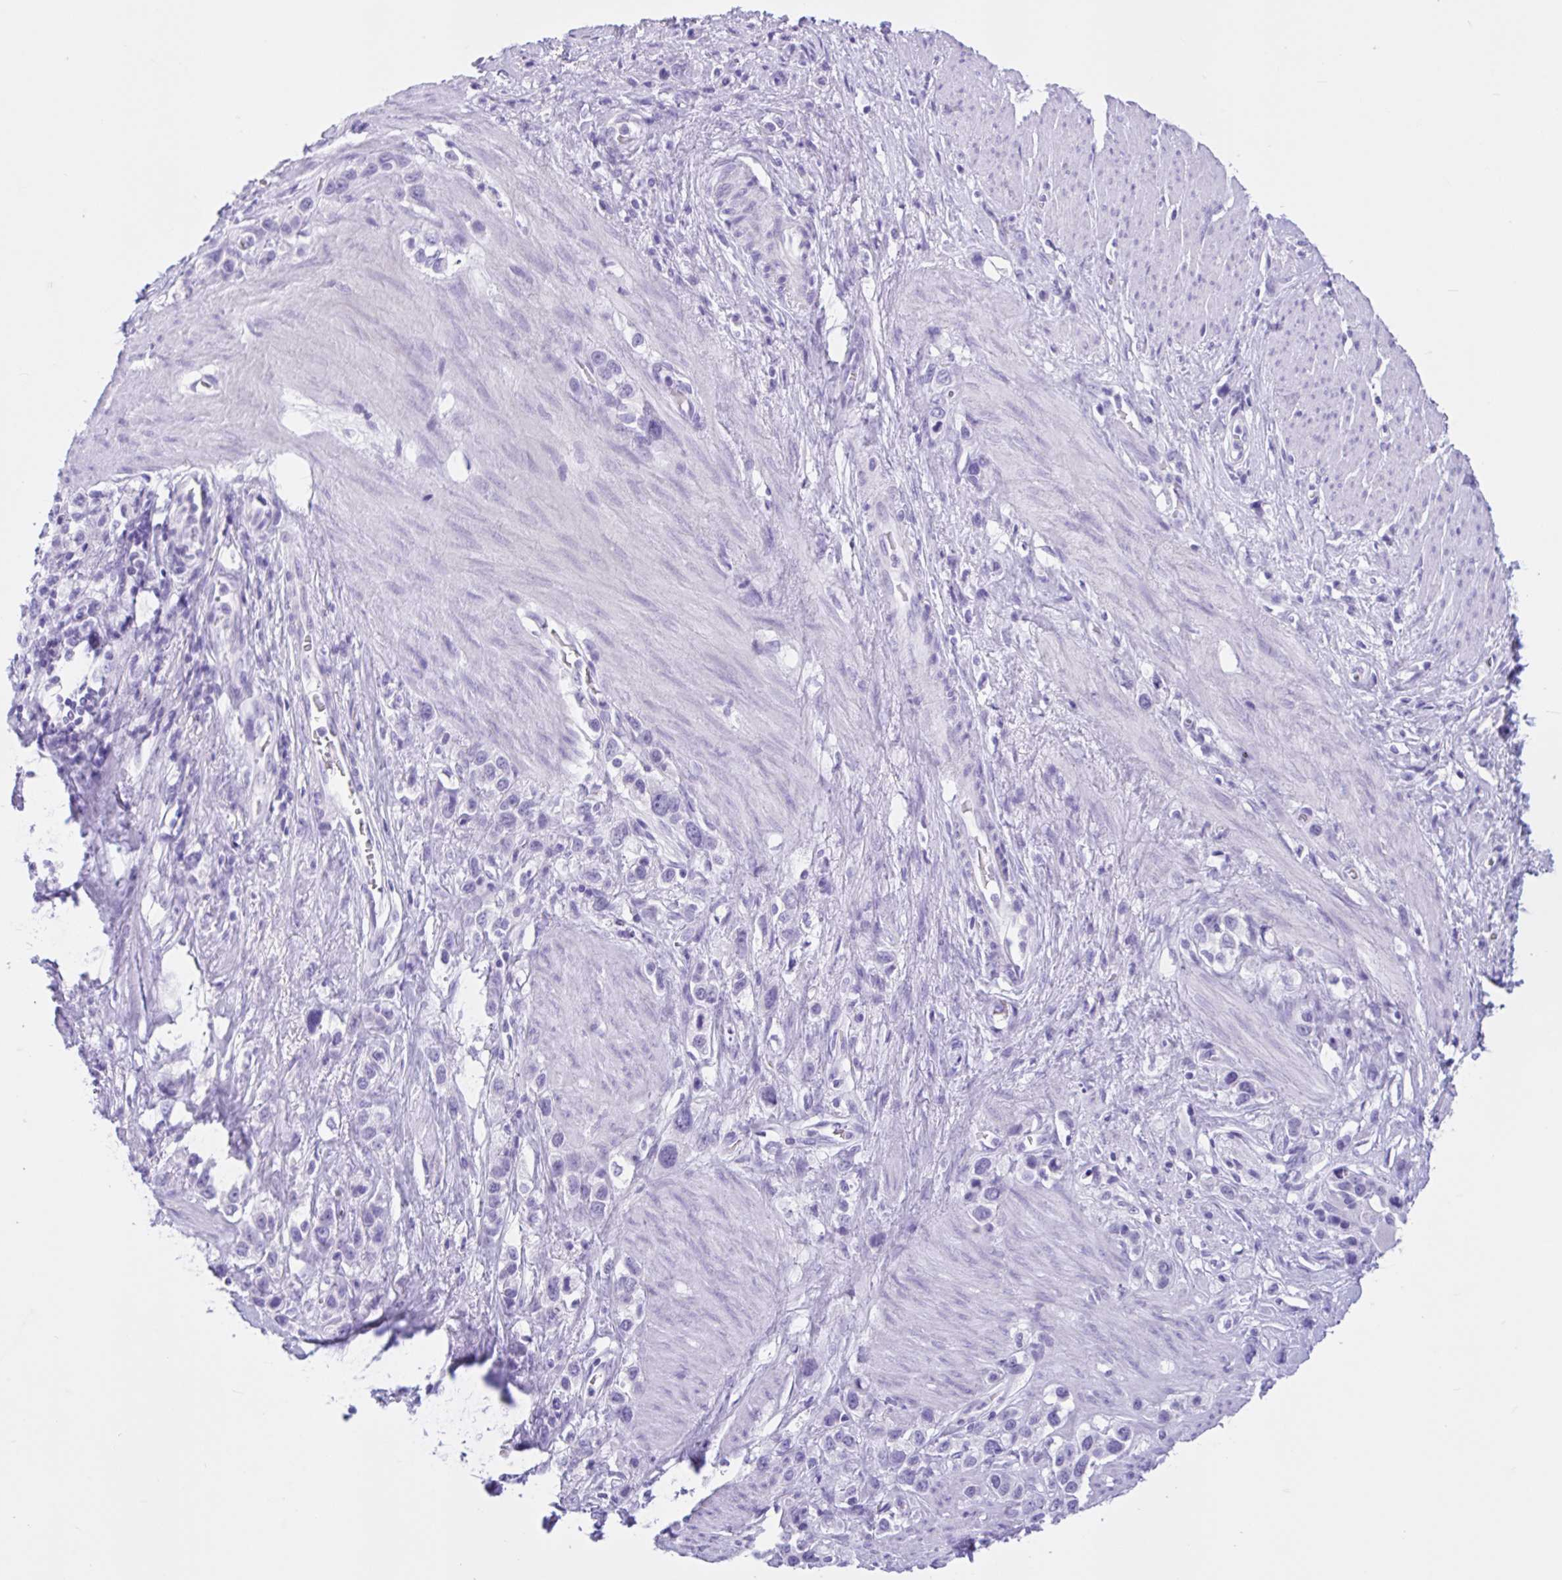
{"staining": {"intensity": "negative", "quantity": "none", "location": "none"}, "tissue": "stomach cancer", "cell_type": "Tumor cells", "image_type": "cancer", "snomed": [{"axis": "morphology", "description": "Adenocarcinoma, NOS"}, {"axis": "topography", "description": "Stomach"}], "caption": "High power microscopy micrograph of an immunohistochemistry micrograph of adenocarcinoma (stomach), revealing no significant positivity in tumor cells.", "gene": "ZNF319", "patient": {"sex": "female", "age": 65}}